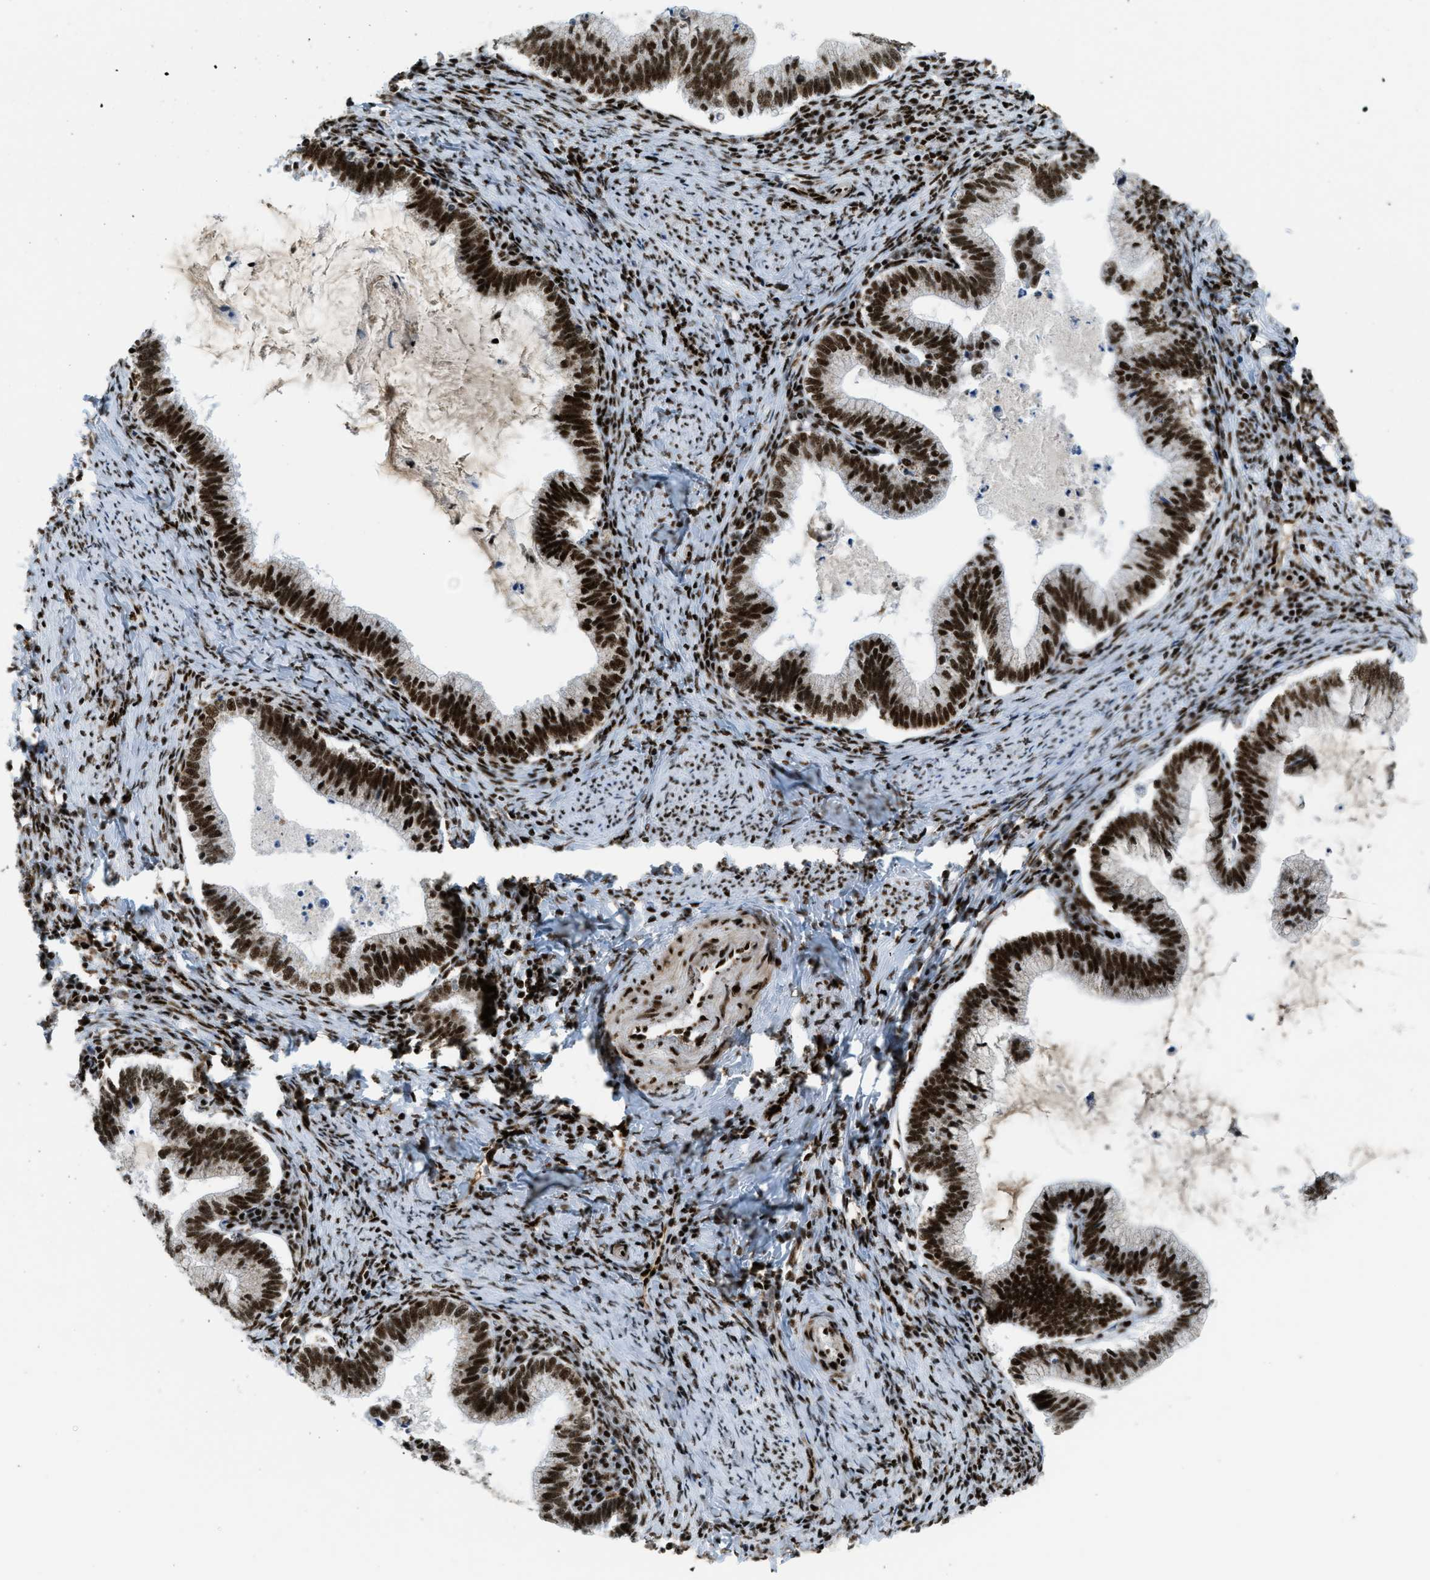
{"staining": {"intensity": "strong", "quantity": ">75%", "location": "nuclear"}, "tissue": "cervical cancer", "cell_type": "Tumor cells", "image_type": "cancer", "snomed": [{"axis": "morphology", "description": "Adenocarcinoma, NOS"}, {"axis": "topography", "description": "Cervix"}], "caption": "Protein staining of adenocarcinoma (cervical) tissue exhibits strong nuclear positivity in approximately >75% of tumor cells.", "gene": "GABPB1", "patient": {"sex": "female", "age": 36}}